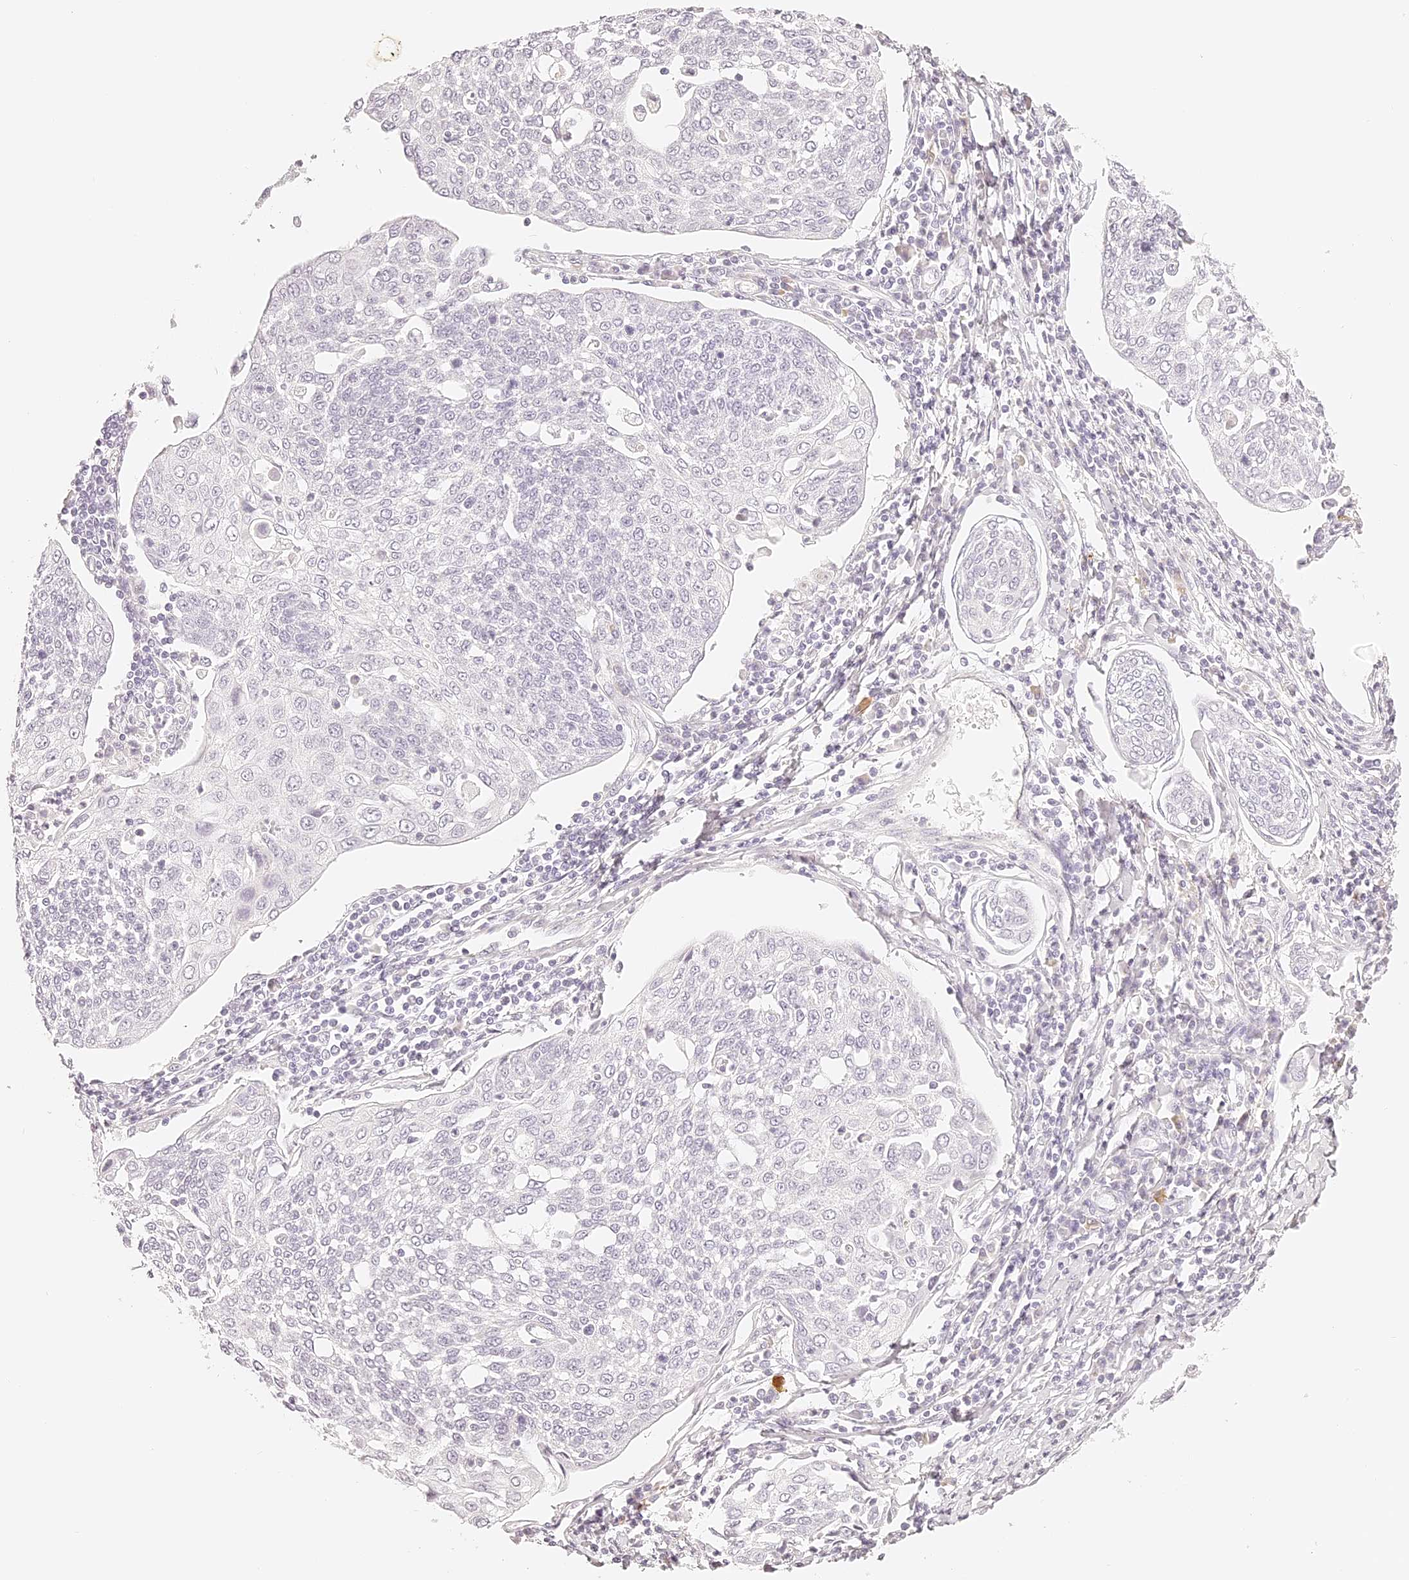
{"staining": {"intensity": "negative", "quantity": "none", "location": "none"}, "tissue": "cervical cancer", "cell_type": "Tumor cells", "image_type": "cancer", "snomed": [{"axis": "morphology", "description": "Squamous cell carcinoma, NOS"}, {"axis": "topography", "description": "Cervix"}], "caption": "A histopathology image of human cervical cancer (squamous cell carcinoma) is negative for staining in tumor cells. (Stains: DAB immunohistochemistry with hematoxylin counter stain, Microscopy: brightfield microscopy at high magnification).", "gene": "TRIM45", "patient": {"sex": "female", "age": 34}}